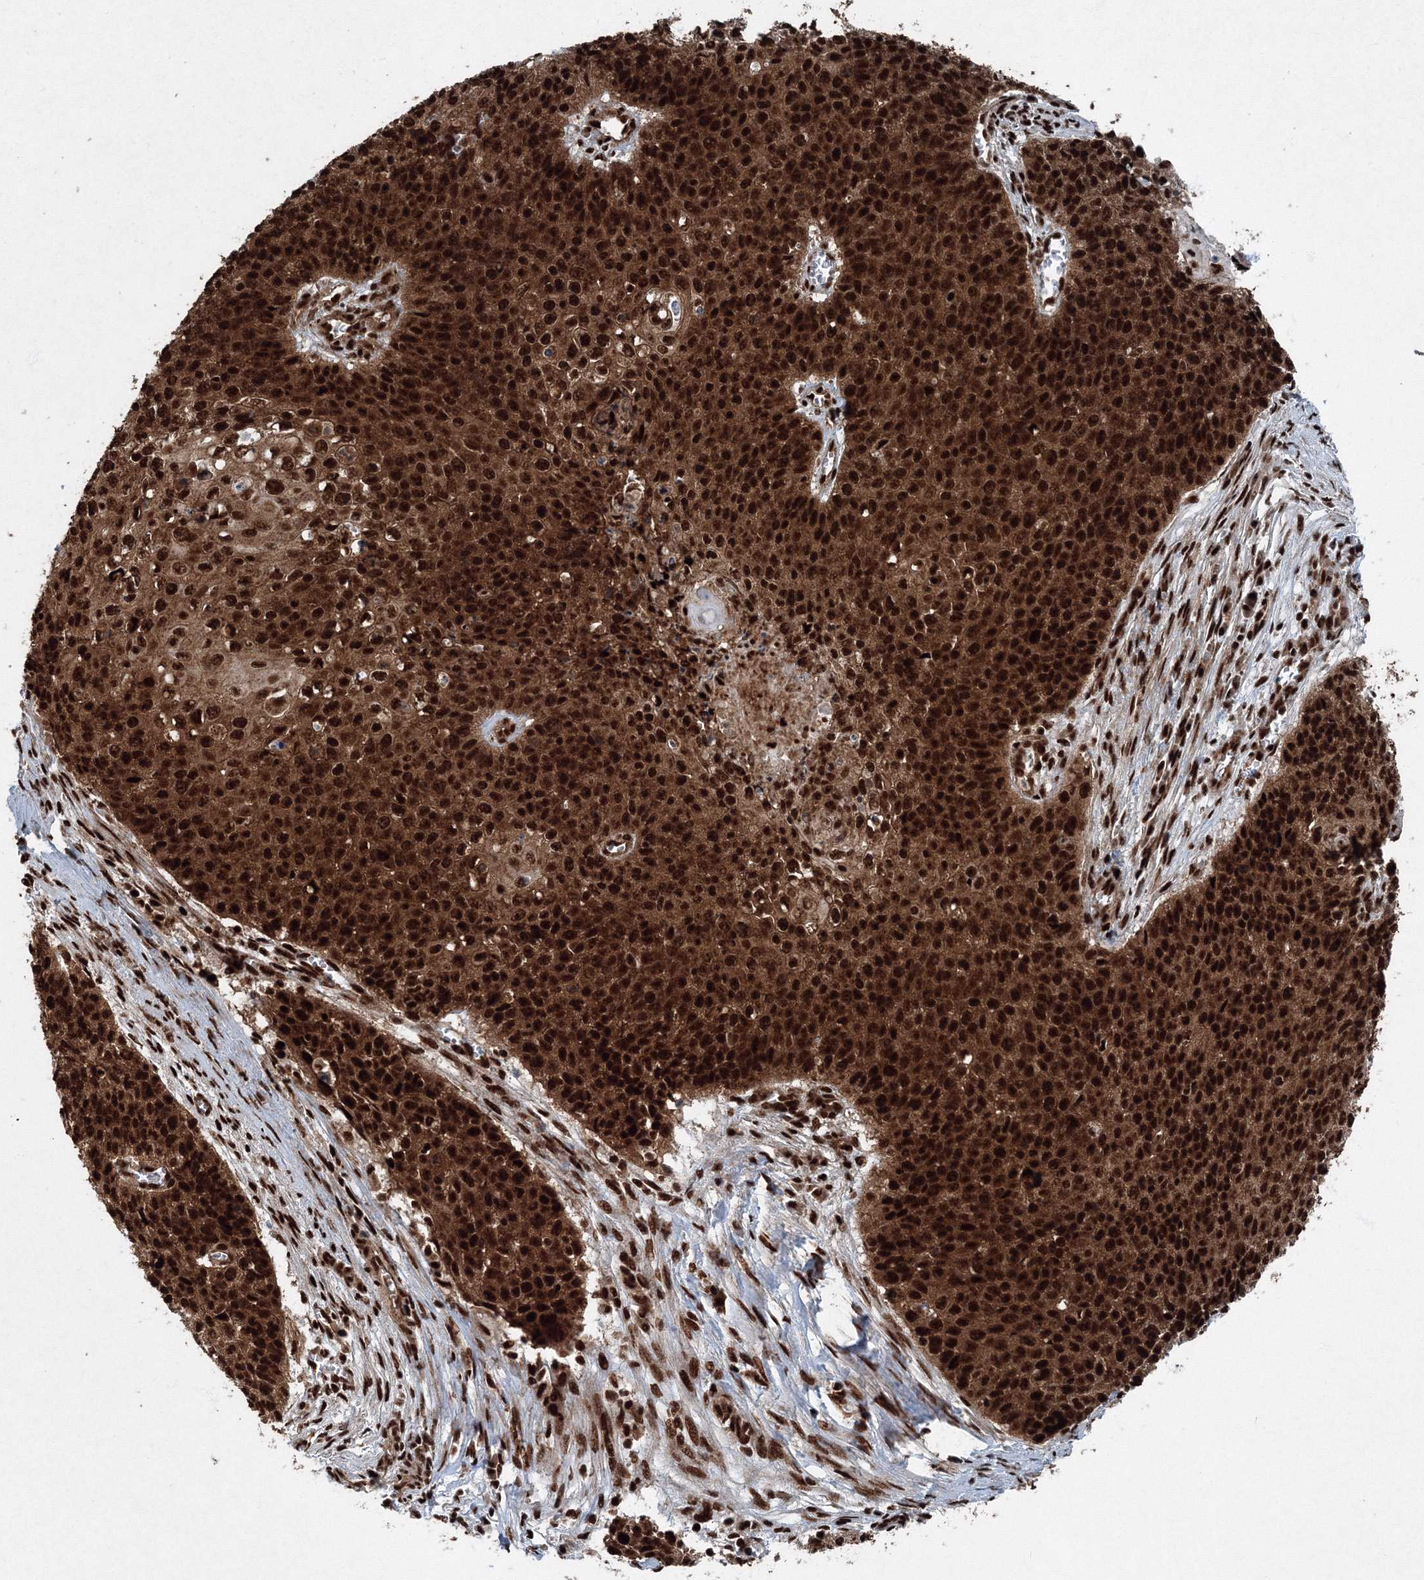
{"staining": {"intensity": "strong", "quantity": ">75%", "location": "cytoplasmic/membranous,nuclear"}, "tissue": "cervical cancer", "cell_type": "Tumor cells", "image_type": "cancer", "snomed": [{"axis": "morphology", "description": "Squamous cell carcinoma, NOS"}, {"axis": "topography", "description": "Cervix"}], "caption": "Immunohistochemistry (DAB) staining of squamous cell carcinoma (cervical) displays strong cytoplasmic/membranous and nuclear protein expression in approximately >75% of tumor cells.", "gene": "SNRPC", "patient": {"sex": "female", "age": 39}}